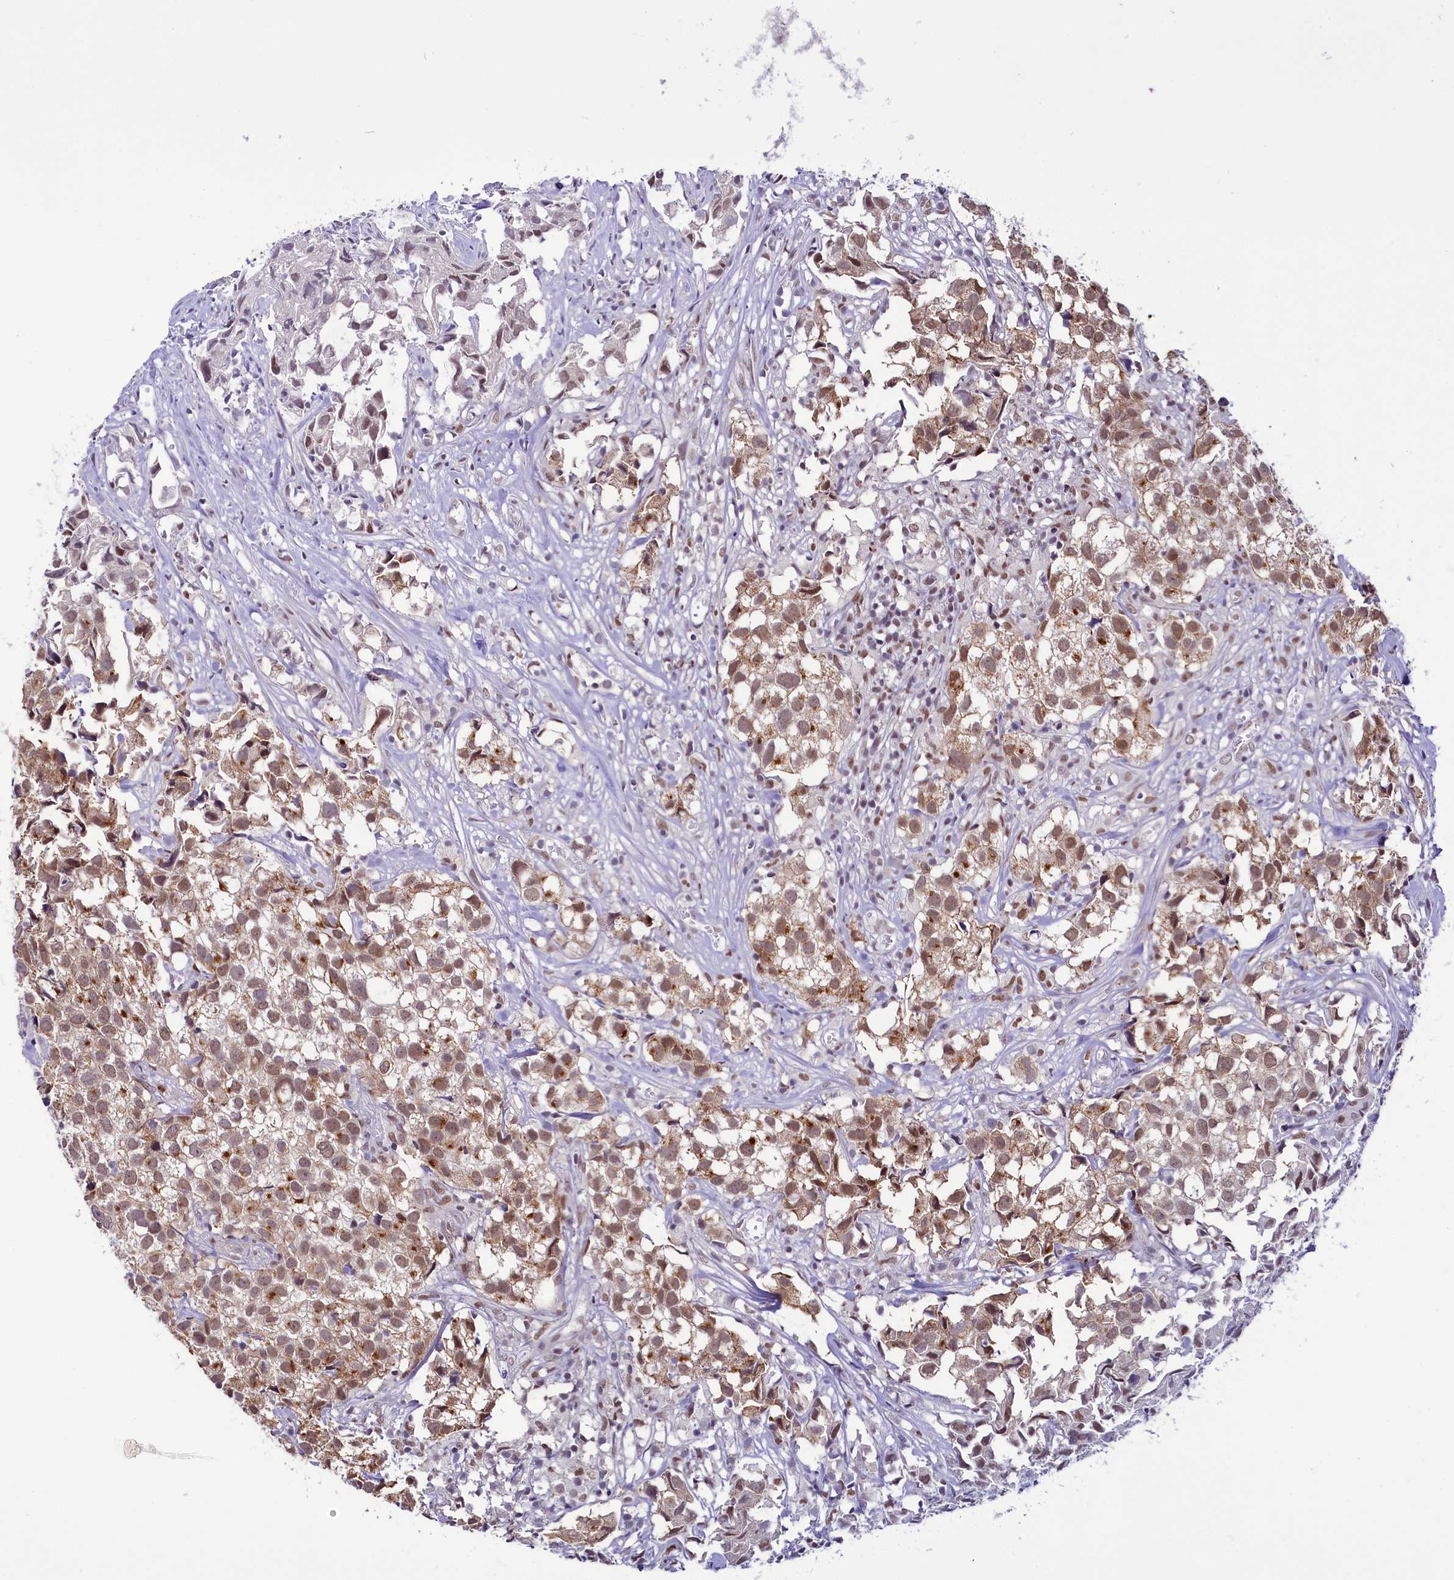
{"staining": {"intensity": "moderate", "quantity": ">75%", "location": "cytoplasmic/membranous,nuclear"}, "tissue": "urothelial cancer", "cell_type": "Tumor cells", "image_type": "cancer", "snomed": [{"axis": "morphology", "description": "Urothelial carcinoma, High grade"}, {"axis": "topography", "description": "Urinary bladder"}], "caption": "An immunohistochemistry micrograph of tumor tissue is shown. Protein staining in brown highlights moderate cytoplasmic/membranous and nuclear positivity in high-grade urothelial carcinoma within tumor cells.", "gene": "SCAF11", "patient": {"sex": "female", "age": 75}}